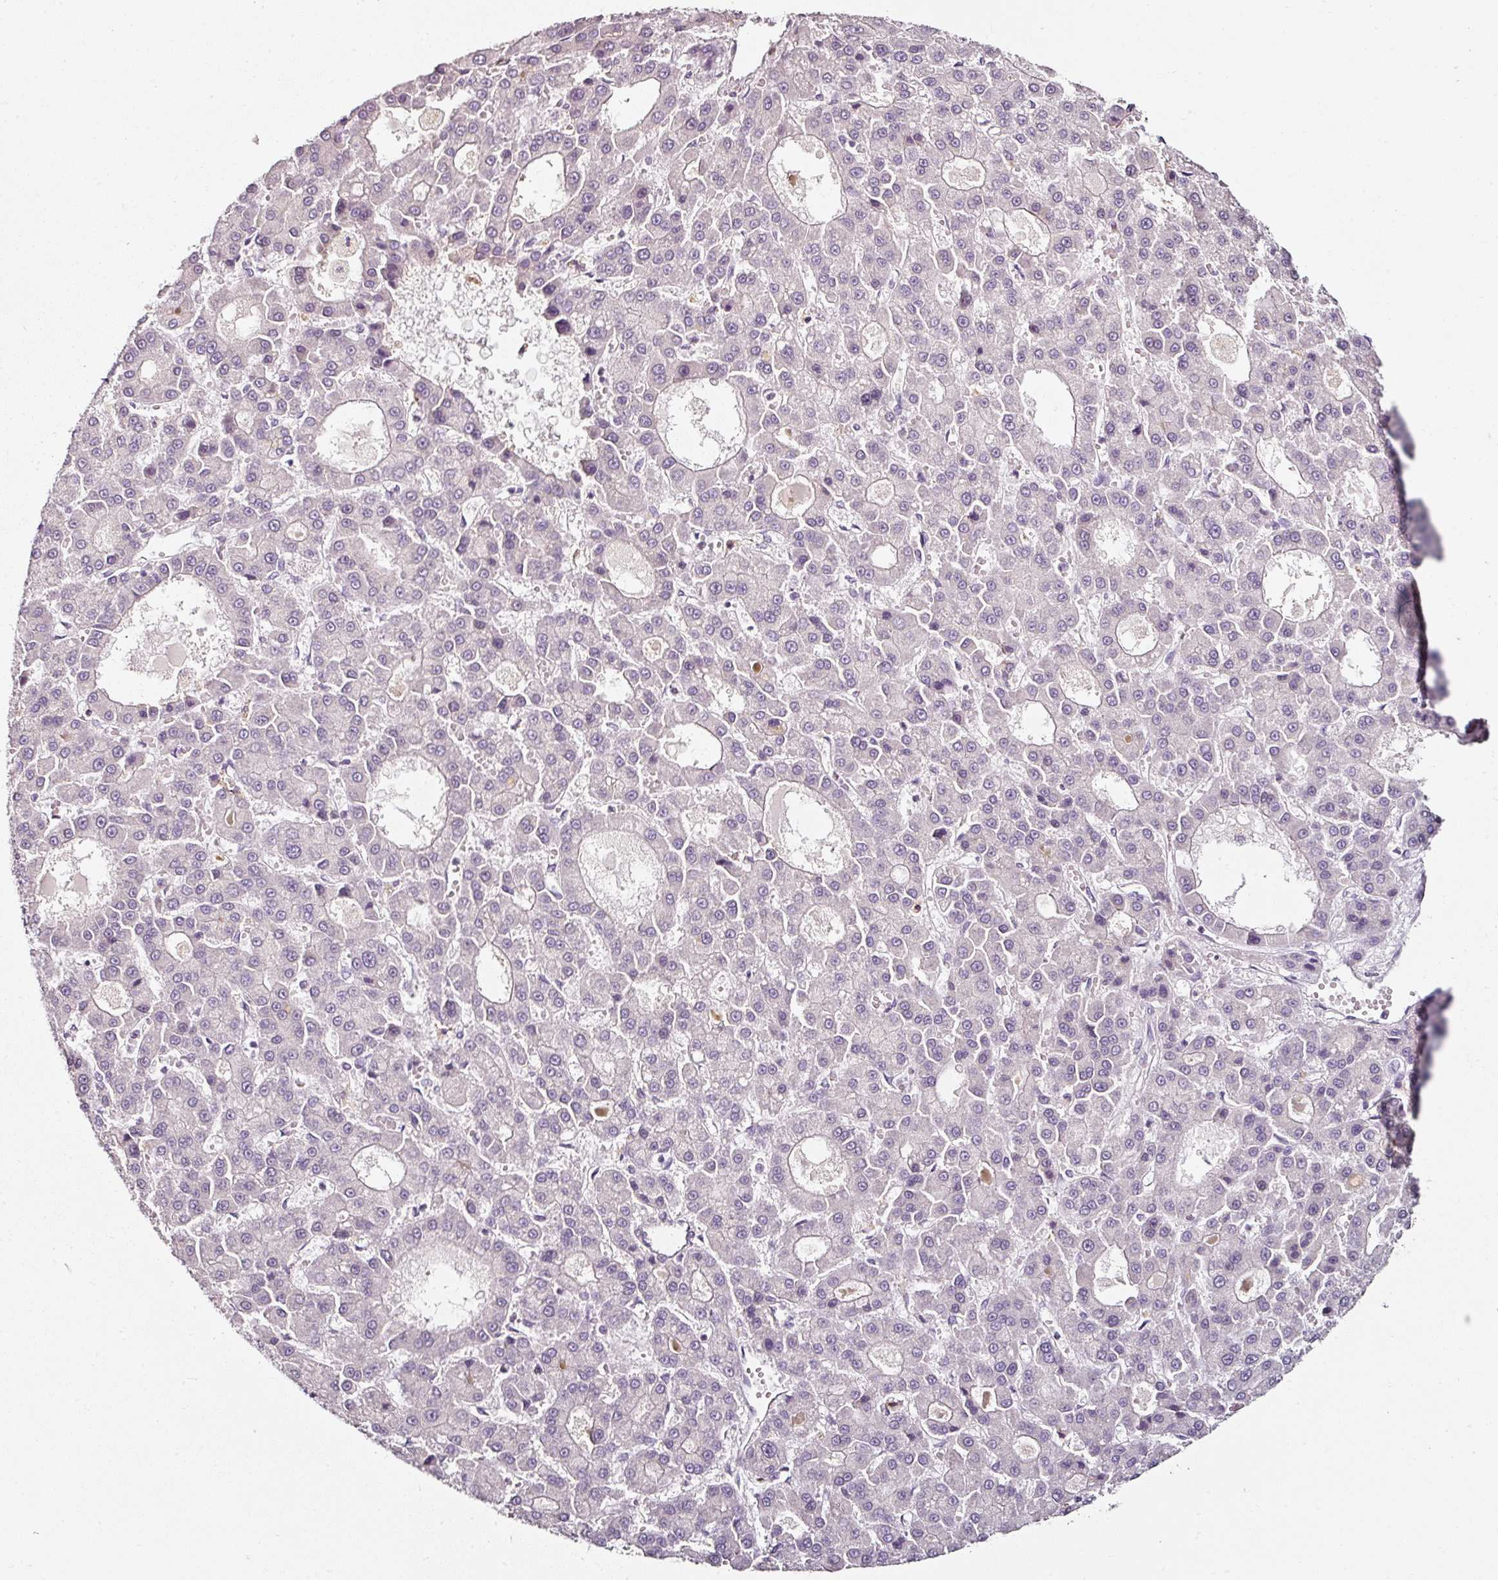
{"staining": {"intensity": "negative", "quantity": "none", "location": "none"}, "tissue": "liver cancer", "cell_type": "Tumor cells", "image_type": "cancer", "snomed": [{"axis": "morphology", "description": "Carcinoma, Hepatocellular, NOS"}, {"axis": "topography", "description": "Liver"}], "caption": "Histopathology image shows no significant protein expression in tumor cells of liver cancer (hepatocellular carcinoma). (Immunohistochemistry (ihc), brightfield microscopy, high magnification).", "gene": "CAP2", "patient": {"sex": "male", "age": 70}}